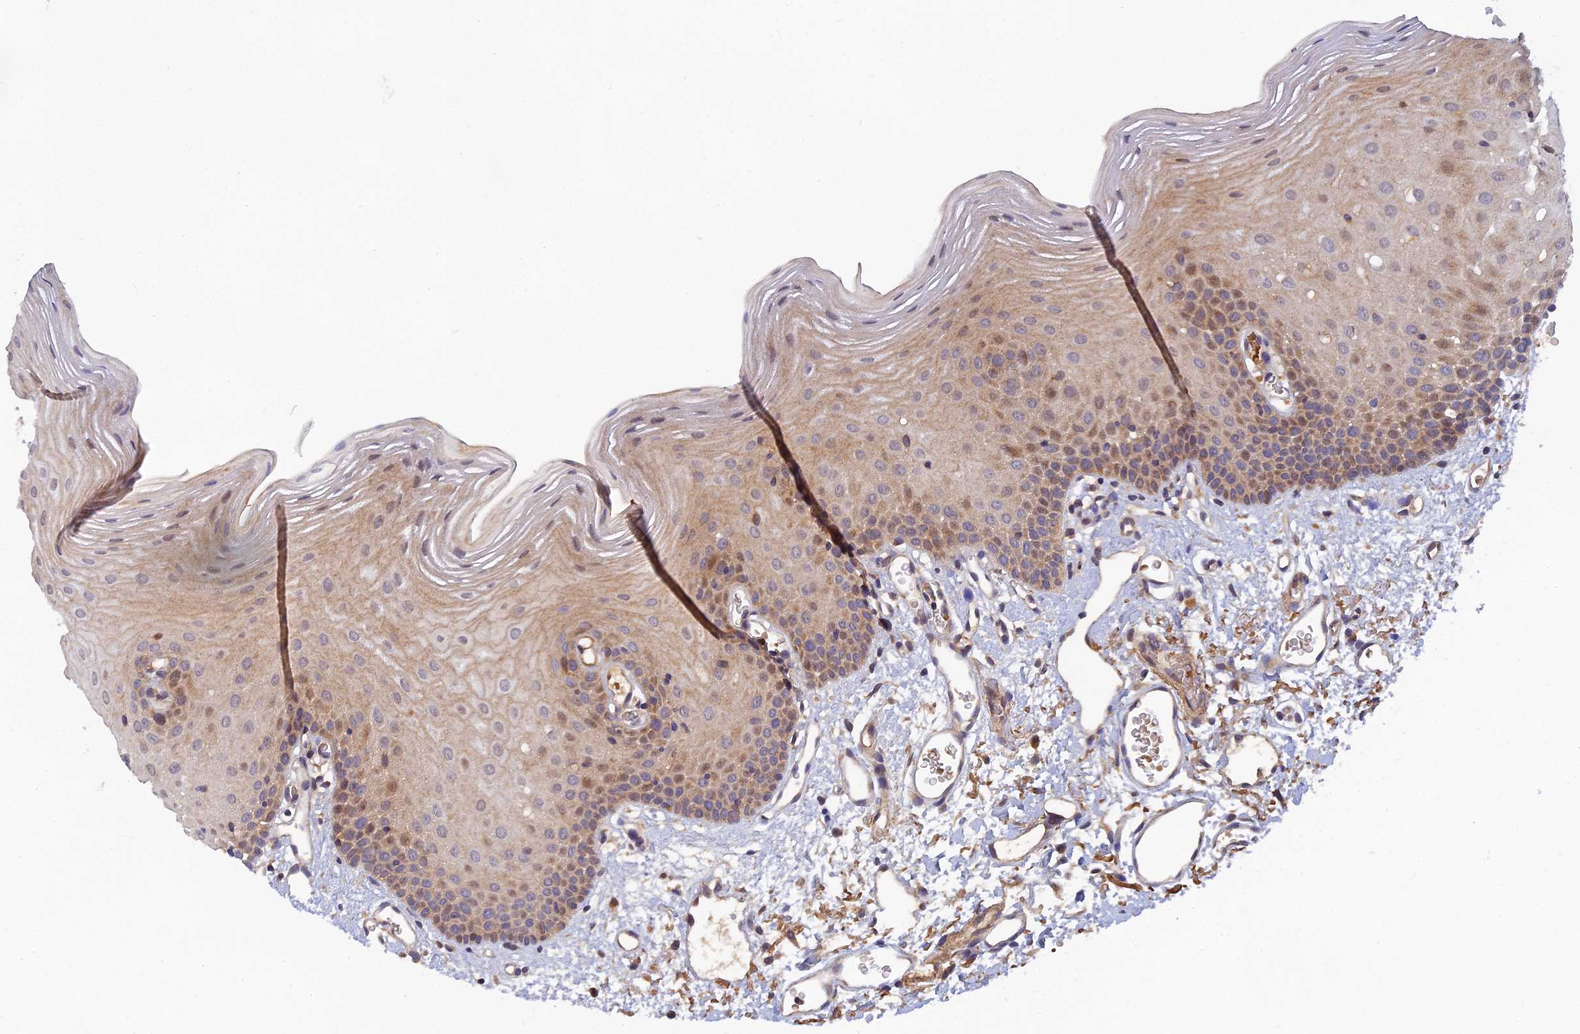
{"staining": {"intensity": "moderate", "quantity": "<25%", "location": "cytoplasmic/membranous,nuclear"}, "tissue": "oral mucosa", "cell_type": "Squamous epithelial cells", "image_type": "normal", "snomed": [{"axis": "morphology", "description": "Normal tissue, NOS"}, {"axis": "topography", "description": "Oral tissue"}], "caption": "Benign oral mucosa shows moderate cytoplasmic/membranous,nuclear positivity in about <25% of squamous epithelial cells, visualized by immunohistochemistry. Using DAB (brown) and hematoxylin (blue) stains, captured at high magnification using brightfield microscopy.", "gene": "FAM151B", "patient": {"sex": "female", "age": 70}}